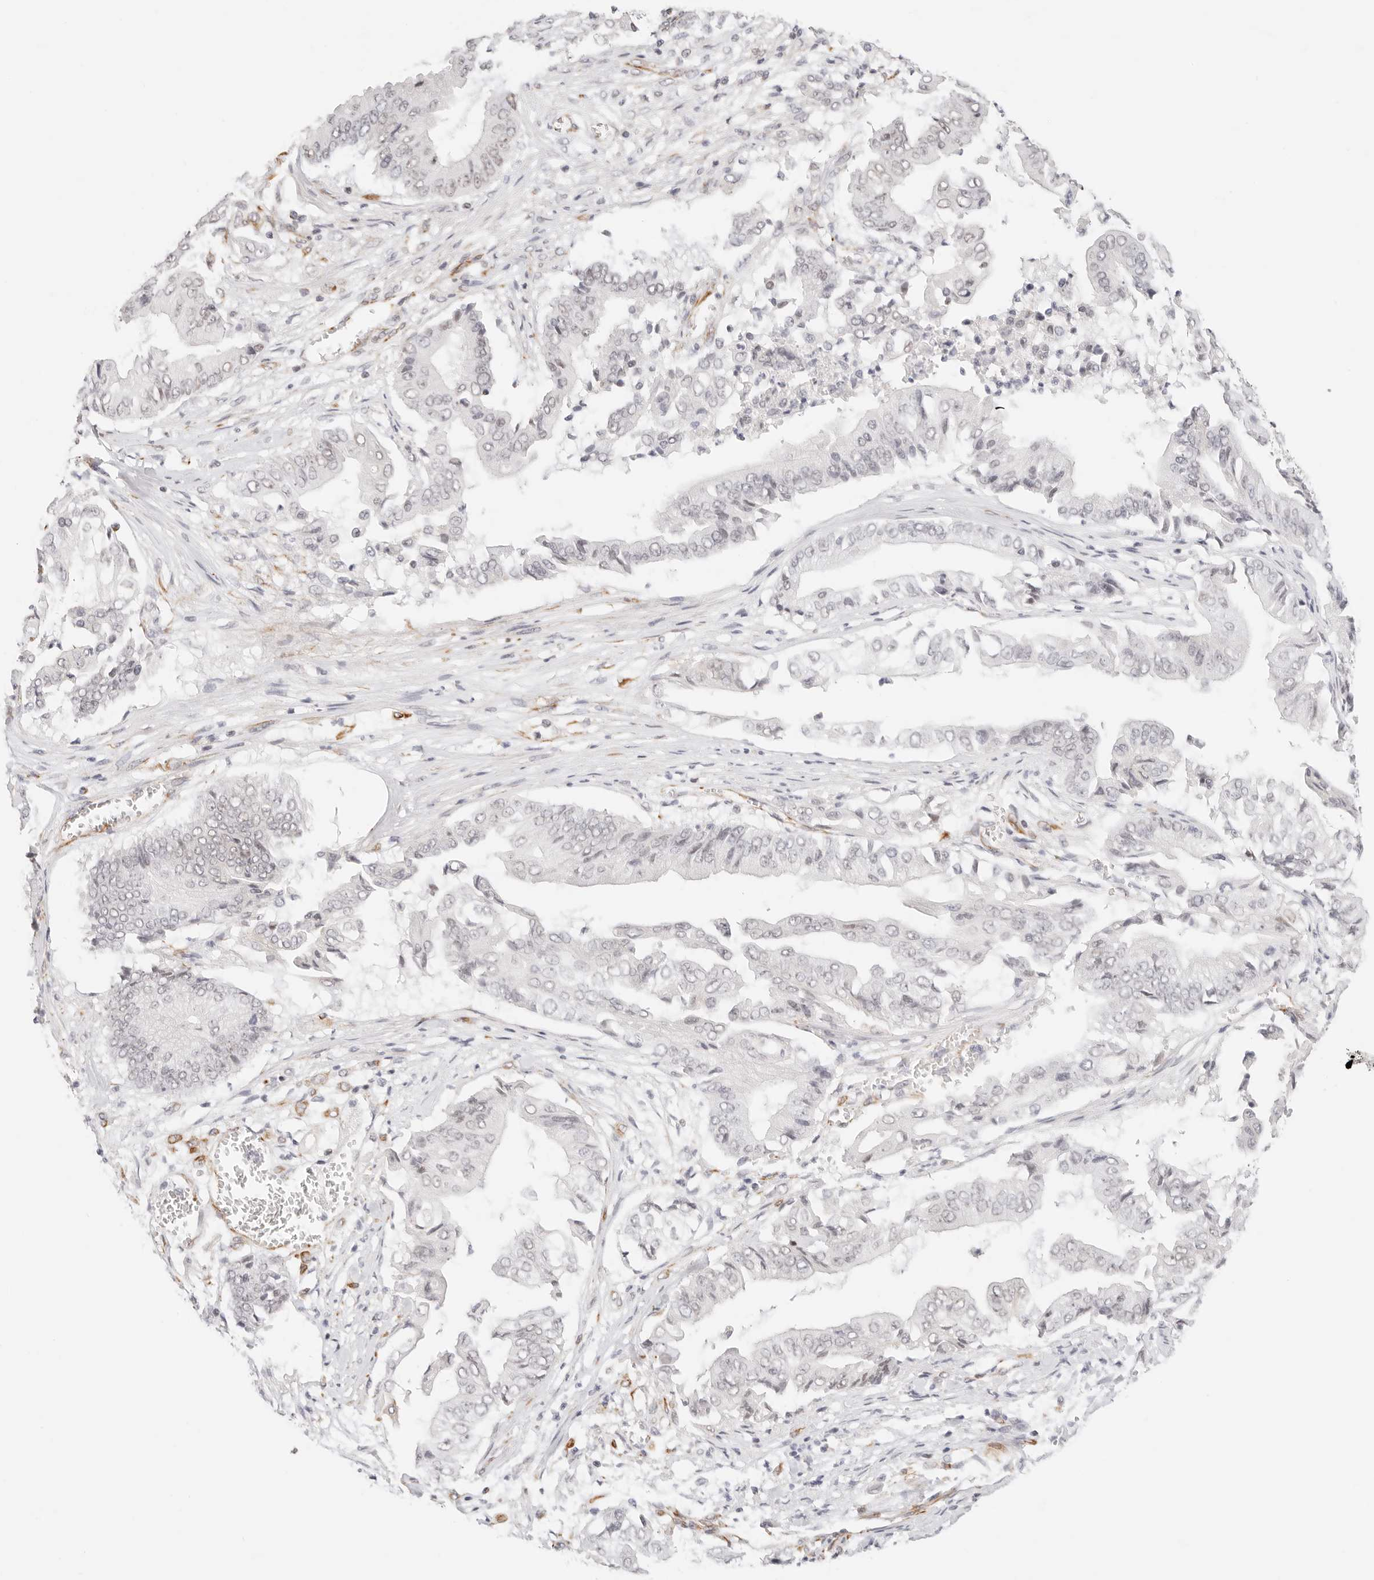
{"staining": {"intensity": "weak", "quantity": "<25%", "location": "nuclear"}, "tissue": "pancreatic cancer", "cell_type": "Tumor cells", "image_type": "cancer", "snomed": [{"axis": "morphology", "description": "Adenocarcinoma, NOS"}, {"axis": "topography", "description": "Pancreas"}], "caption": "Image shows no protein expression in tumor cells of adenocarcinoma (pancreatic) tissue.", "gene": "ZC3H11A", "patient": {"sex": "female", "age": 77}}